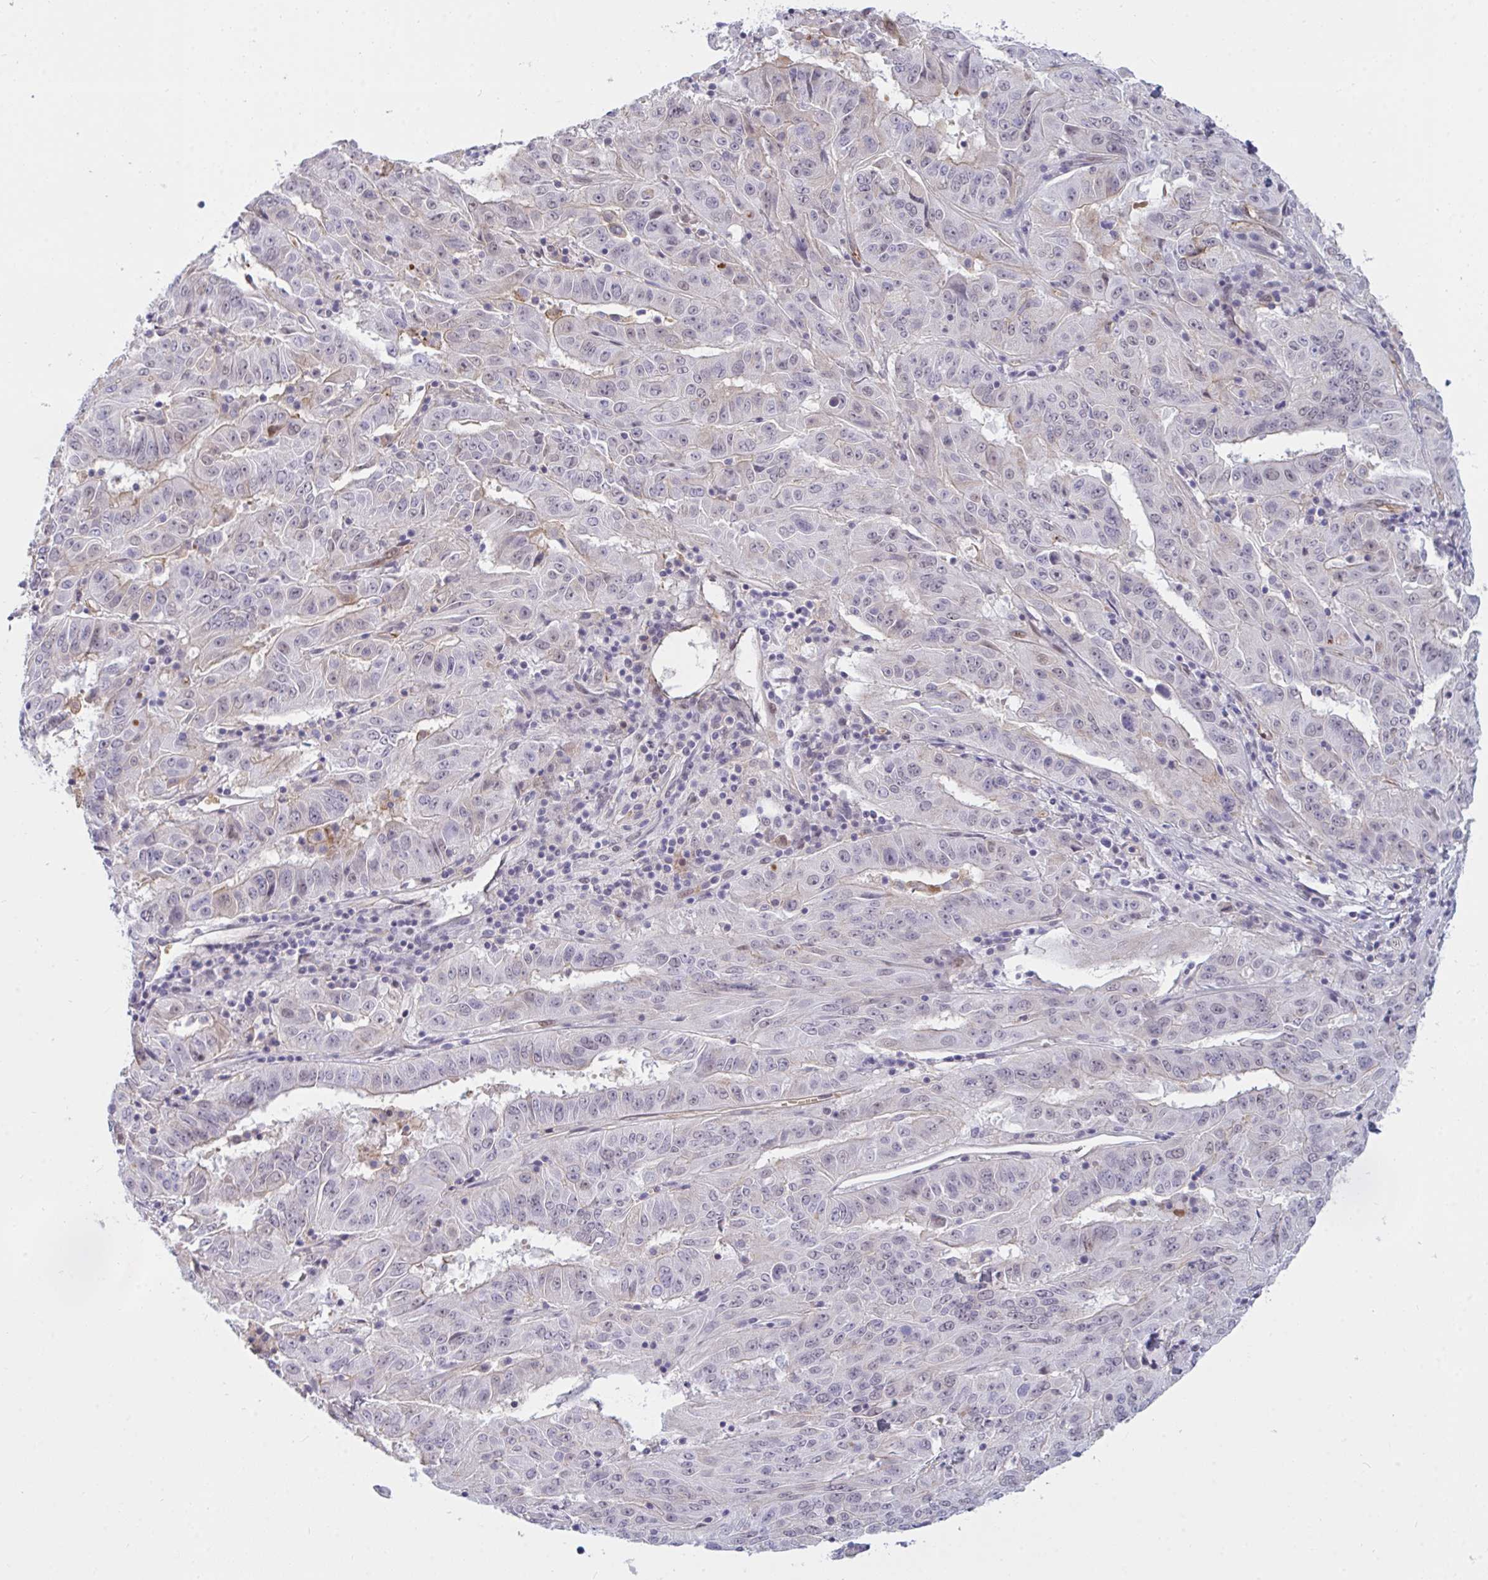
{"staining": {"intensity": "weak", "quantity": "<25%", "location": "cytoplasmic/membranous"}, "tissue": "pancreatic cancer", "cell_type": "Tumor cells", "image_type": "cancer", "snomed": [{"axis": "morphology", "description": "Adenocarcinoma, NOS"}, {"axis": "topography", "description": "Pancreas"}], "caption": "Human adenocarcinoma (pancreatic) stained for a protein using immunohistochemistry (IHC) shows no staining in tumor cells.", "gene": "DSCAML1", "patient": {"sex": "male", "age": 63}}